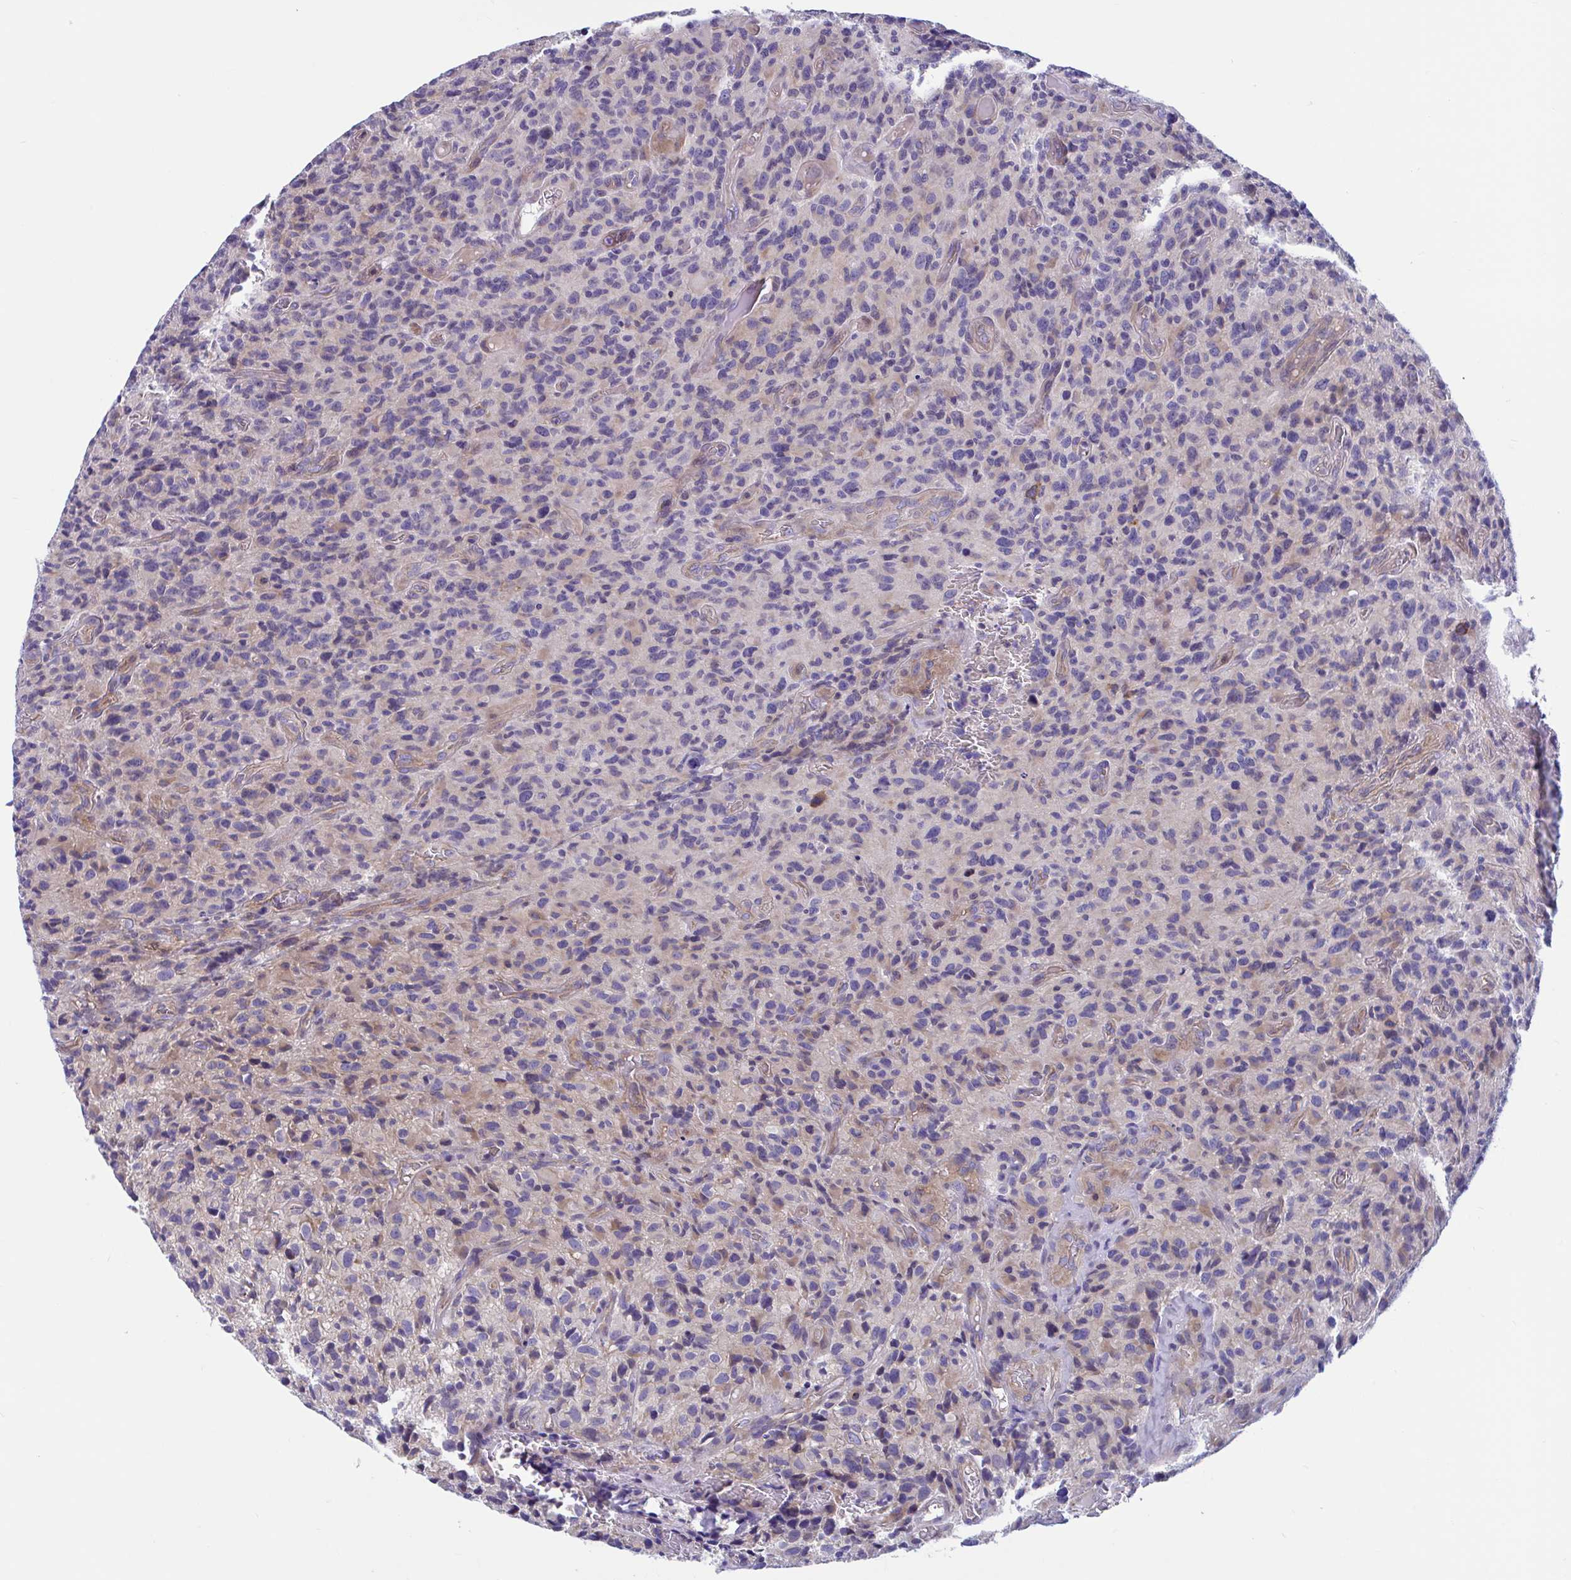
{"staining": {"intensity": "weak", "quantity": "<25%", "location": "cytoplasmic/membranous"}, "tissue": "glioma", "cell_type": "Tumor cells", "image_type": "cancer", "snomed": [{"axis": "morphology", "description": "Glioma, malignant, High grade"}, {"axis": "topography", "description": "Brain"}], "caption": "Tumor cells show no significant protein positivity in malignant glioma (high-grade).", "gene": "WBP1", "patient": {"sex": "male", "age": 76}}